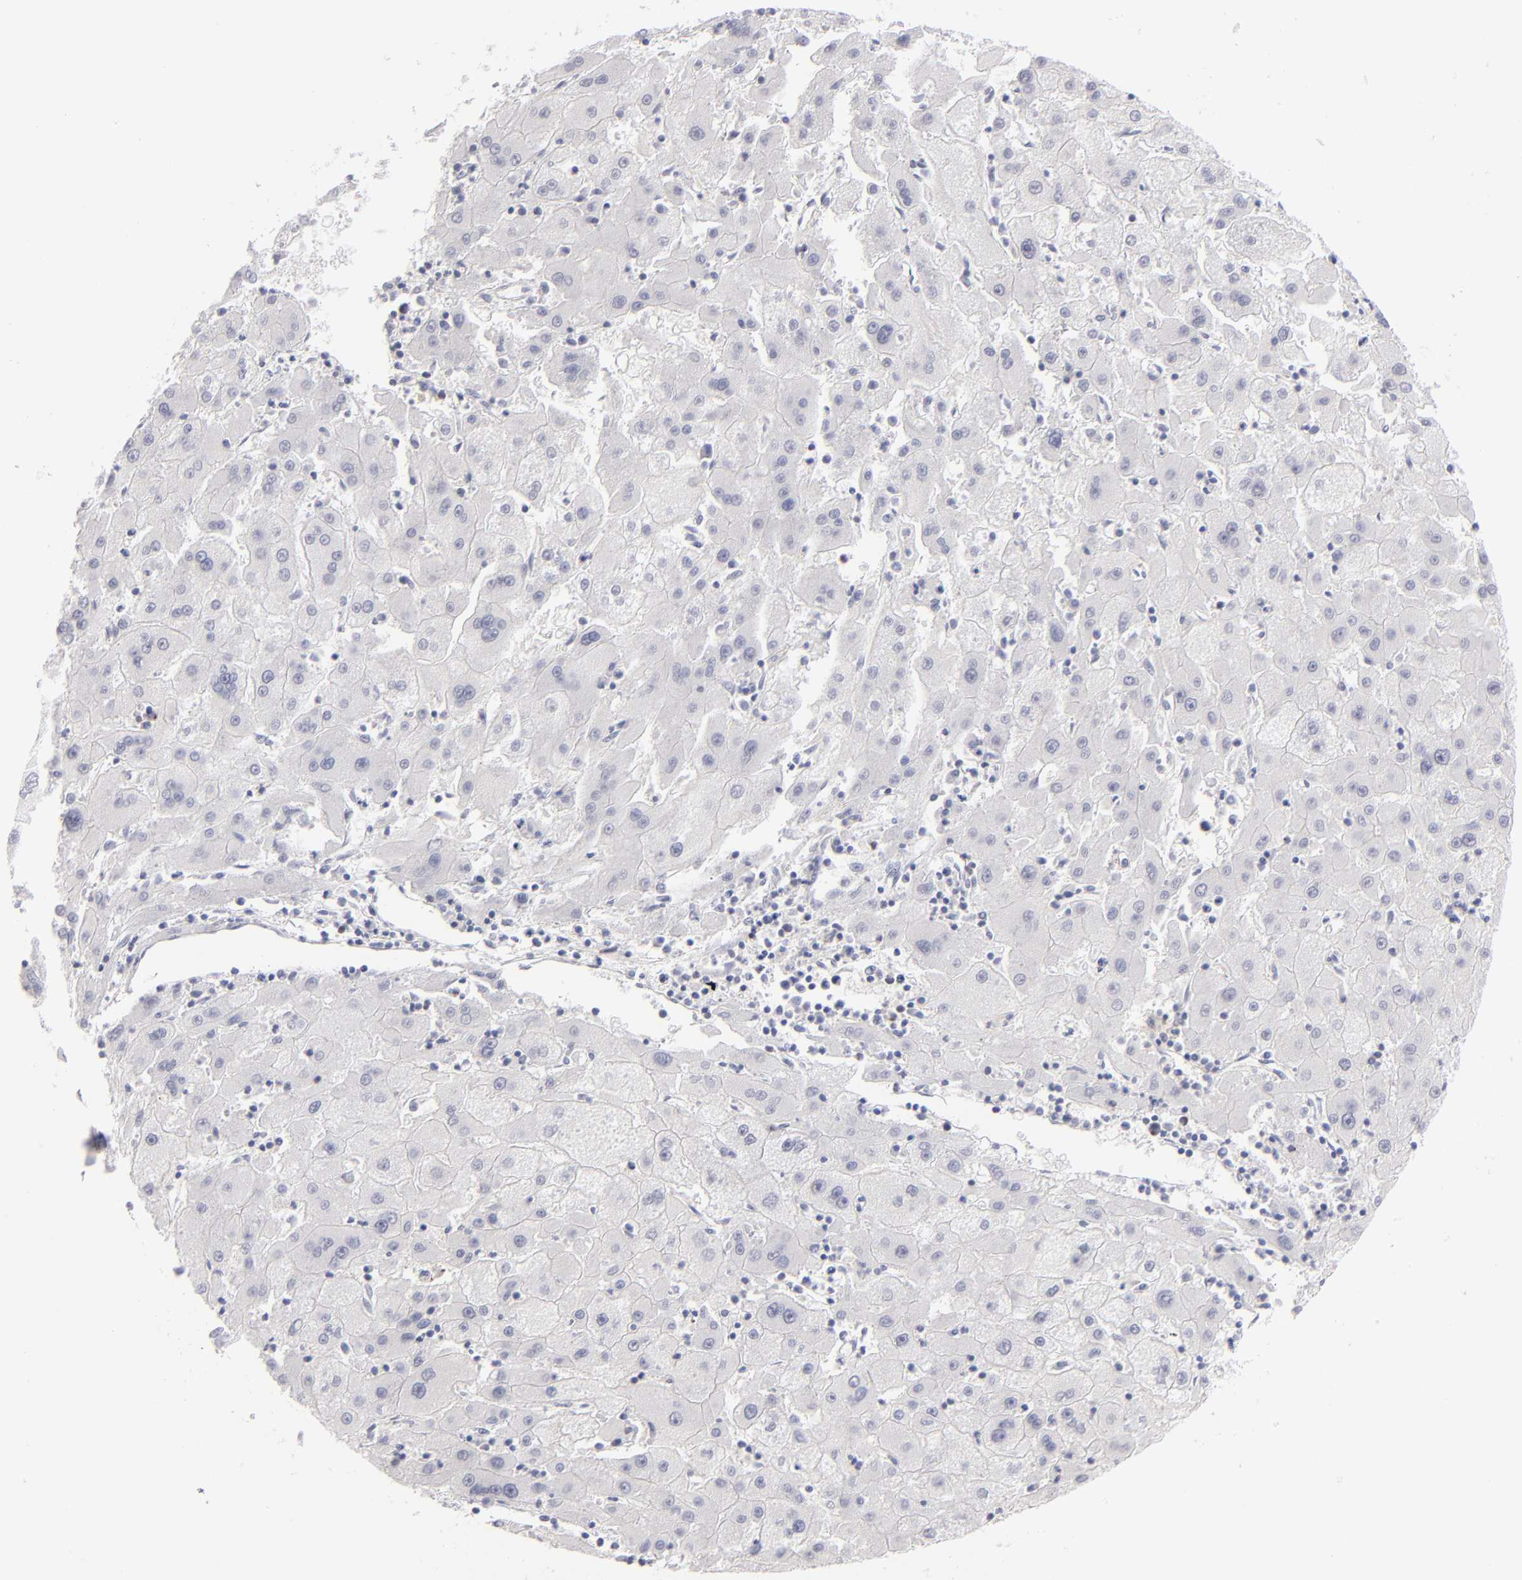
{"staining": {"intensity": "negative", "quantity": "none", "location": "none"}, "tissue": "liver cancer", "cell_type": "Tumor cells", "image_type": "cancer", "snomed": [{"axis": "morphology", "description": "Carcinoma, Hepatocellular, NOS"}, {"axis": "topography", "description": "Liver"}], "caption": "Immunohistochemistry micrograph of neoplastic tissue: liver cancer stained with DAB shows no significant protein expression in tumor cells.", "gene": "TEX11", "patient": {"sex": "male", "age": 72}}